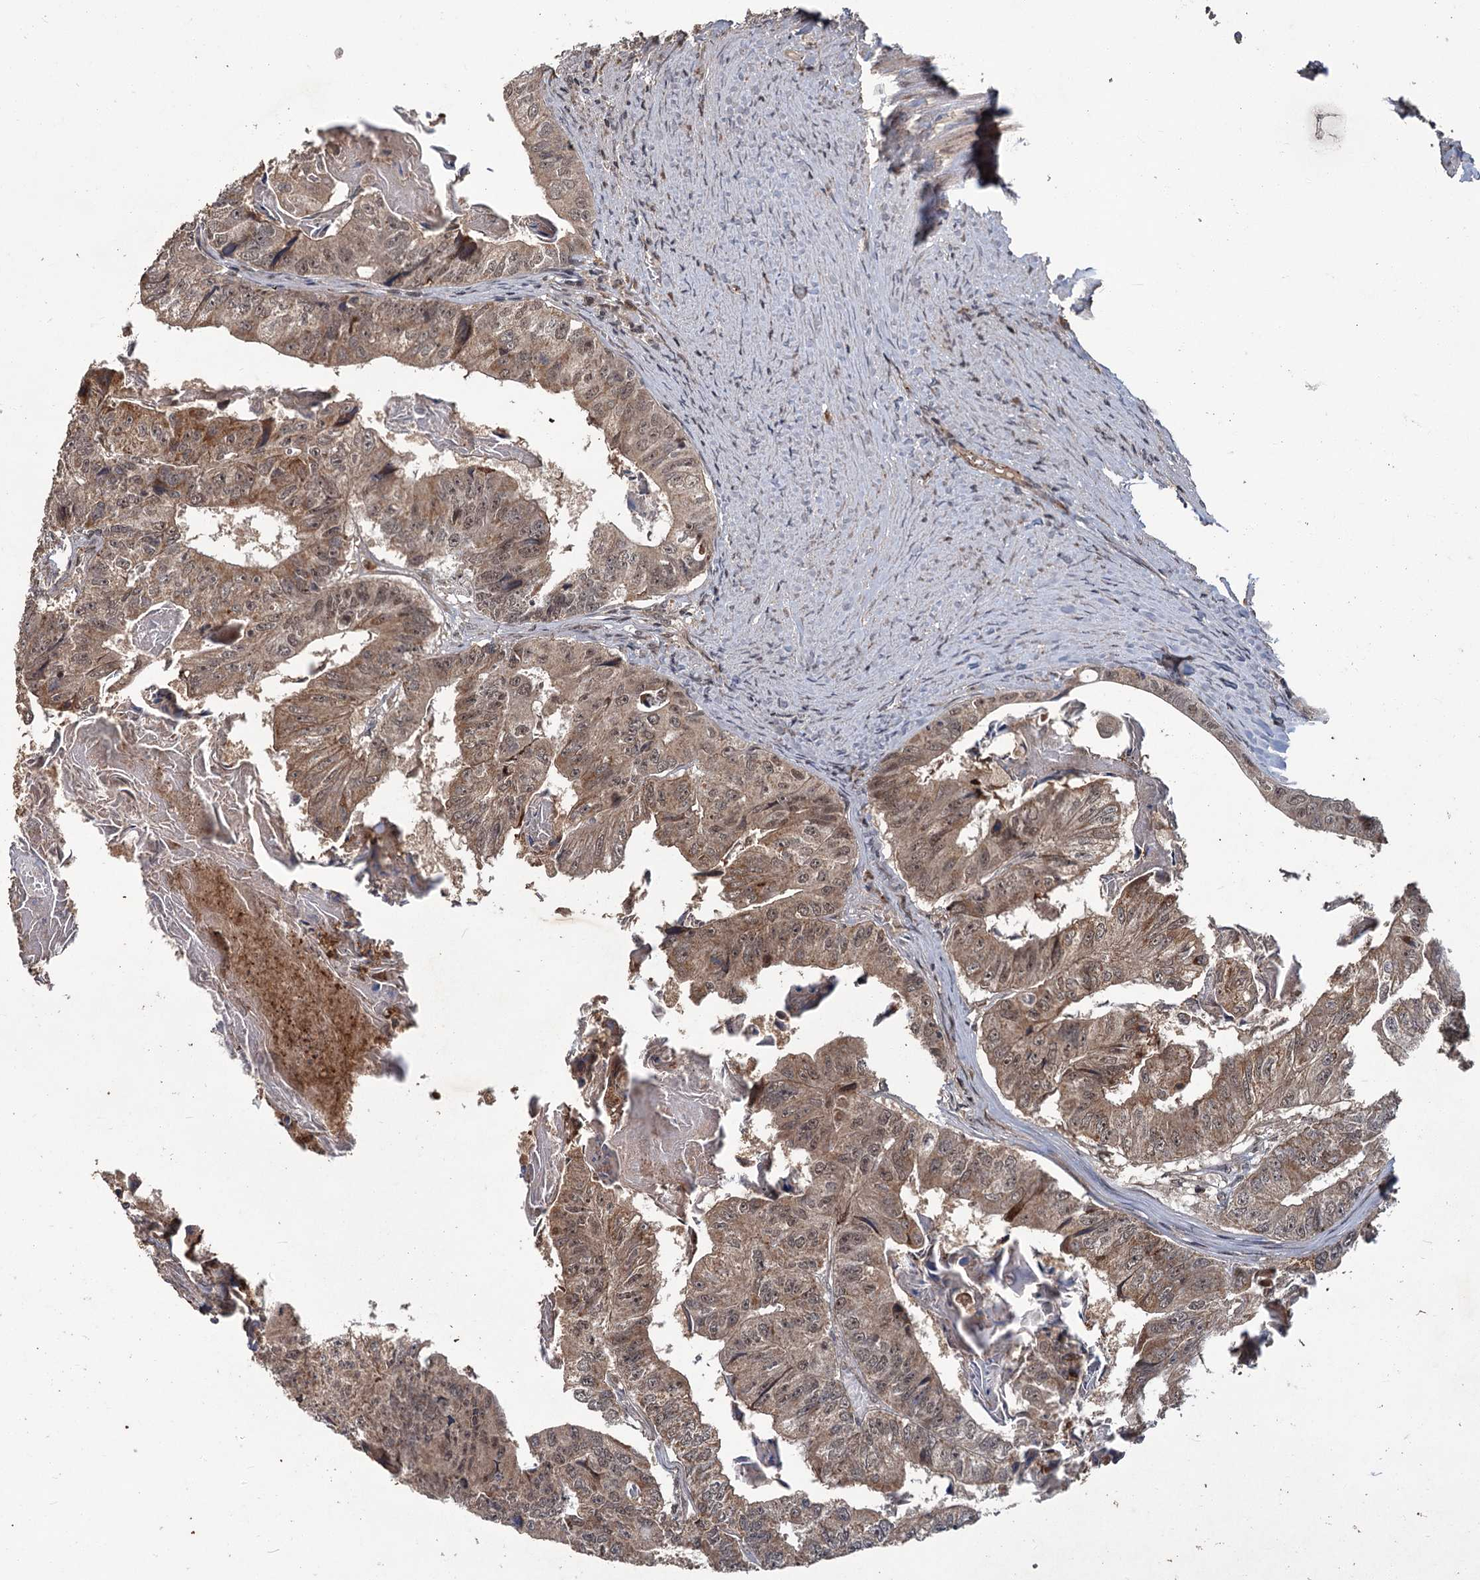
{"staining": {"intensity": "moderate", "quantity": ">75%", "location": "cytoplasmic/membranous,nuclear"}, "tissue": "colorectal cancer", "cell_type": "Tumor cells", "image_type": "cancer", "snomed": [{"axis": "morphology", "description": "Adenocarcinoma, NOS"}, {"axis": "topography", "description": "Colon"}], "caption": "DAB (3,3'-diaminobenzidine) immunohistochemical staining of colorectal cancer displays moderate cytoplasmic/membranous and nuclear protein staining in about >75% of tumor cells.", "gene": "KANSL2", "patient": {"sex": "female", "age": 67}}